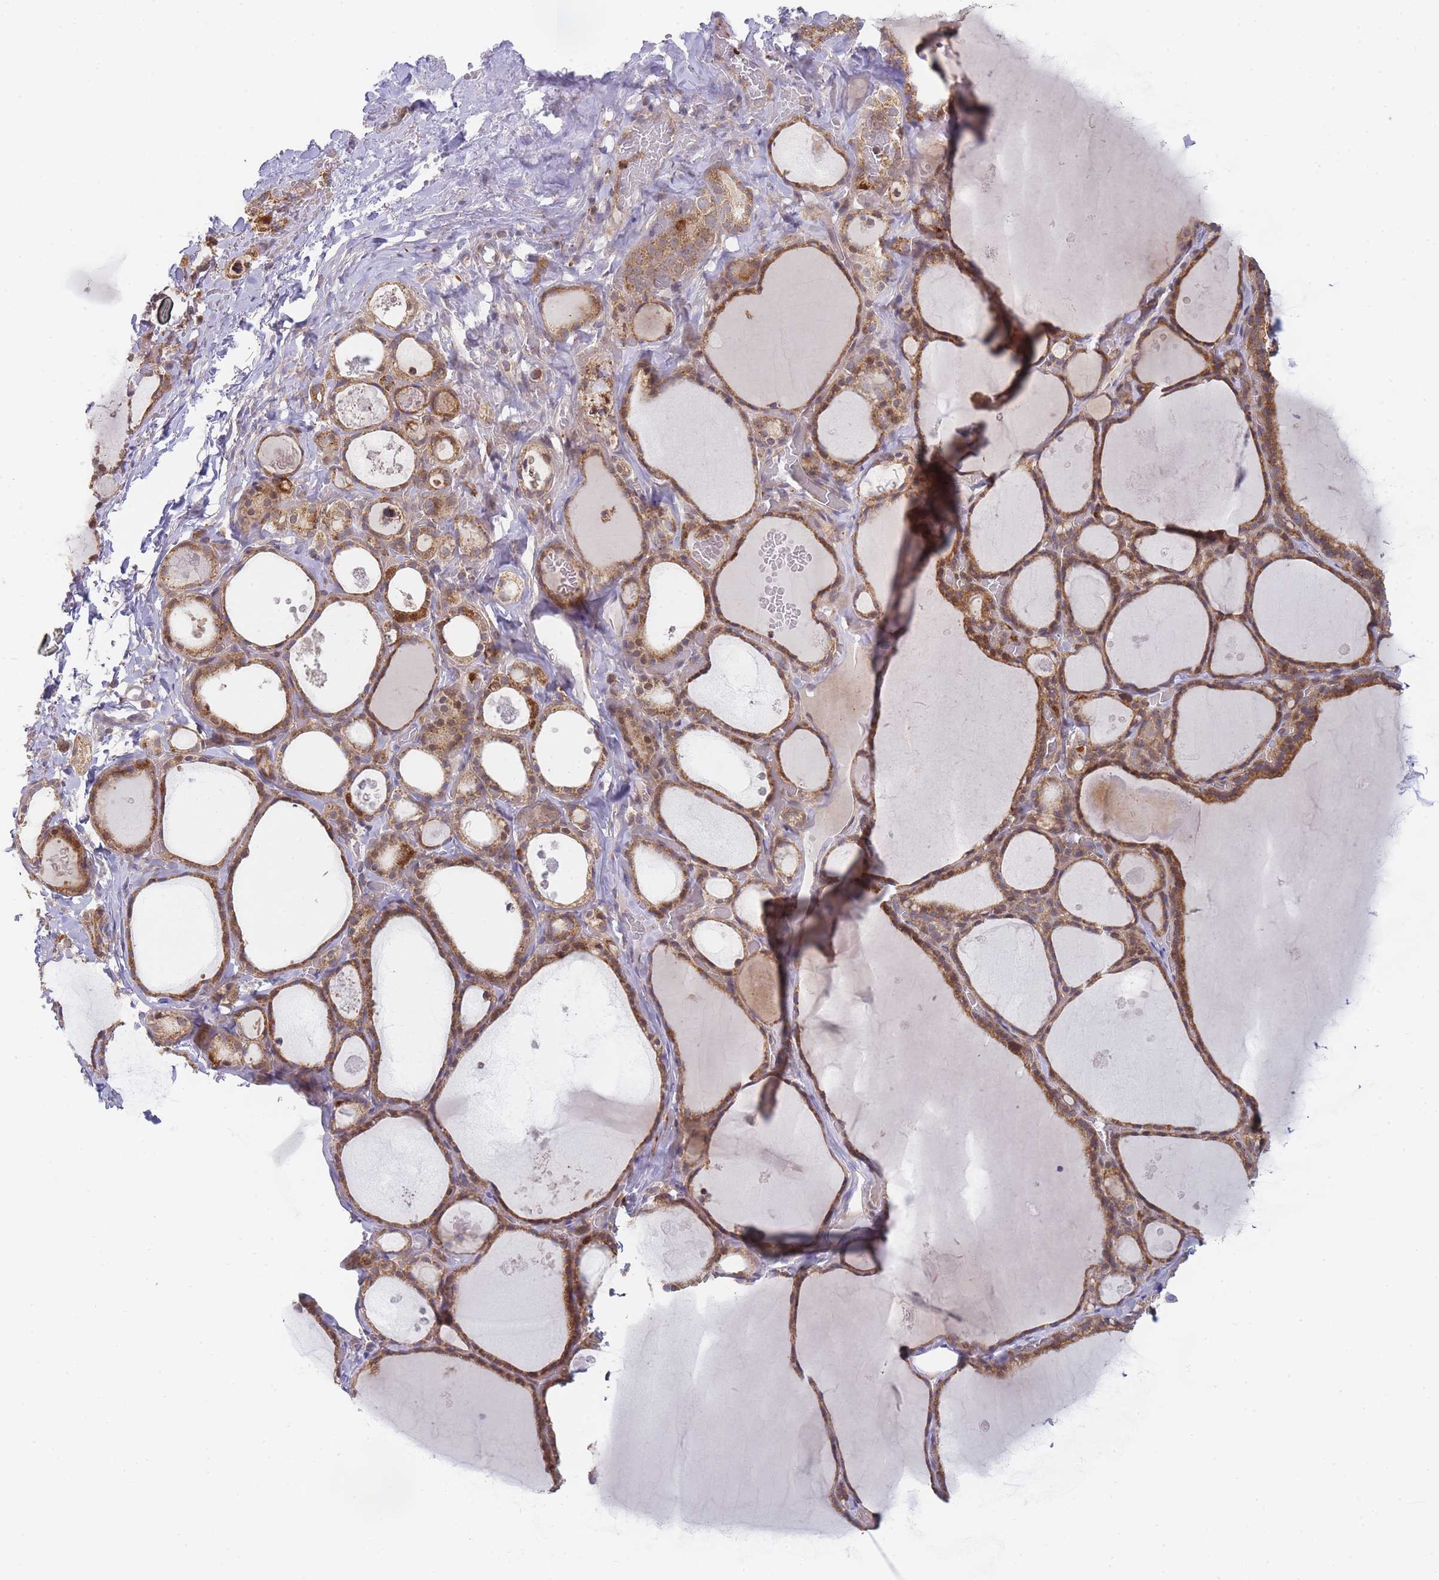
{"staining": {"intensity": "moderate", "quantity": ">75%", "location": "cytoplasmic/membranous"}, "tissue": "thyroid gland", "cell_type": "Glandular cells", "image_type": "normal", "snomed": [{"axis": "morphology", "description": "Normal tissue, NOS"}, {"axis": "topography", "description": "Thyroid gland"}], "caption": "Immunohistochemistry (IHC) (DAB) staining of unremarkable human thyroid gland shows moderate cytoplasmic/membranous protein staining in about >75% of glandular cells. (Stains: DAB (3,3'-diaminobenzidine) in brown, nuclei in blue, Microscopy: brightfield microscopy at high magnification).", "gene": "TRIM26", "patient": {"sex": "male", "age": 56}}